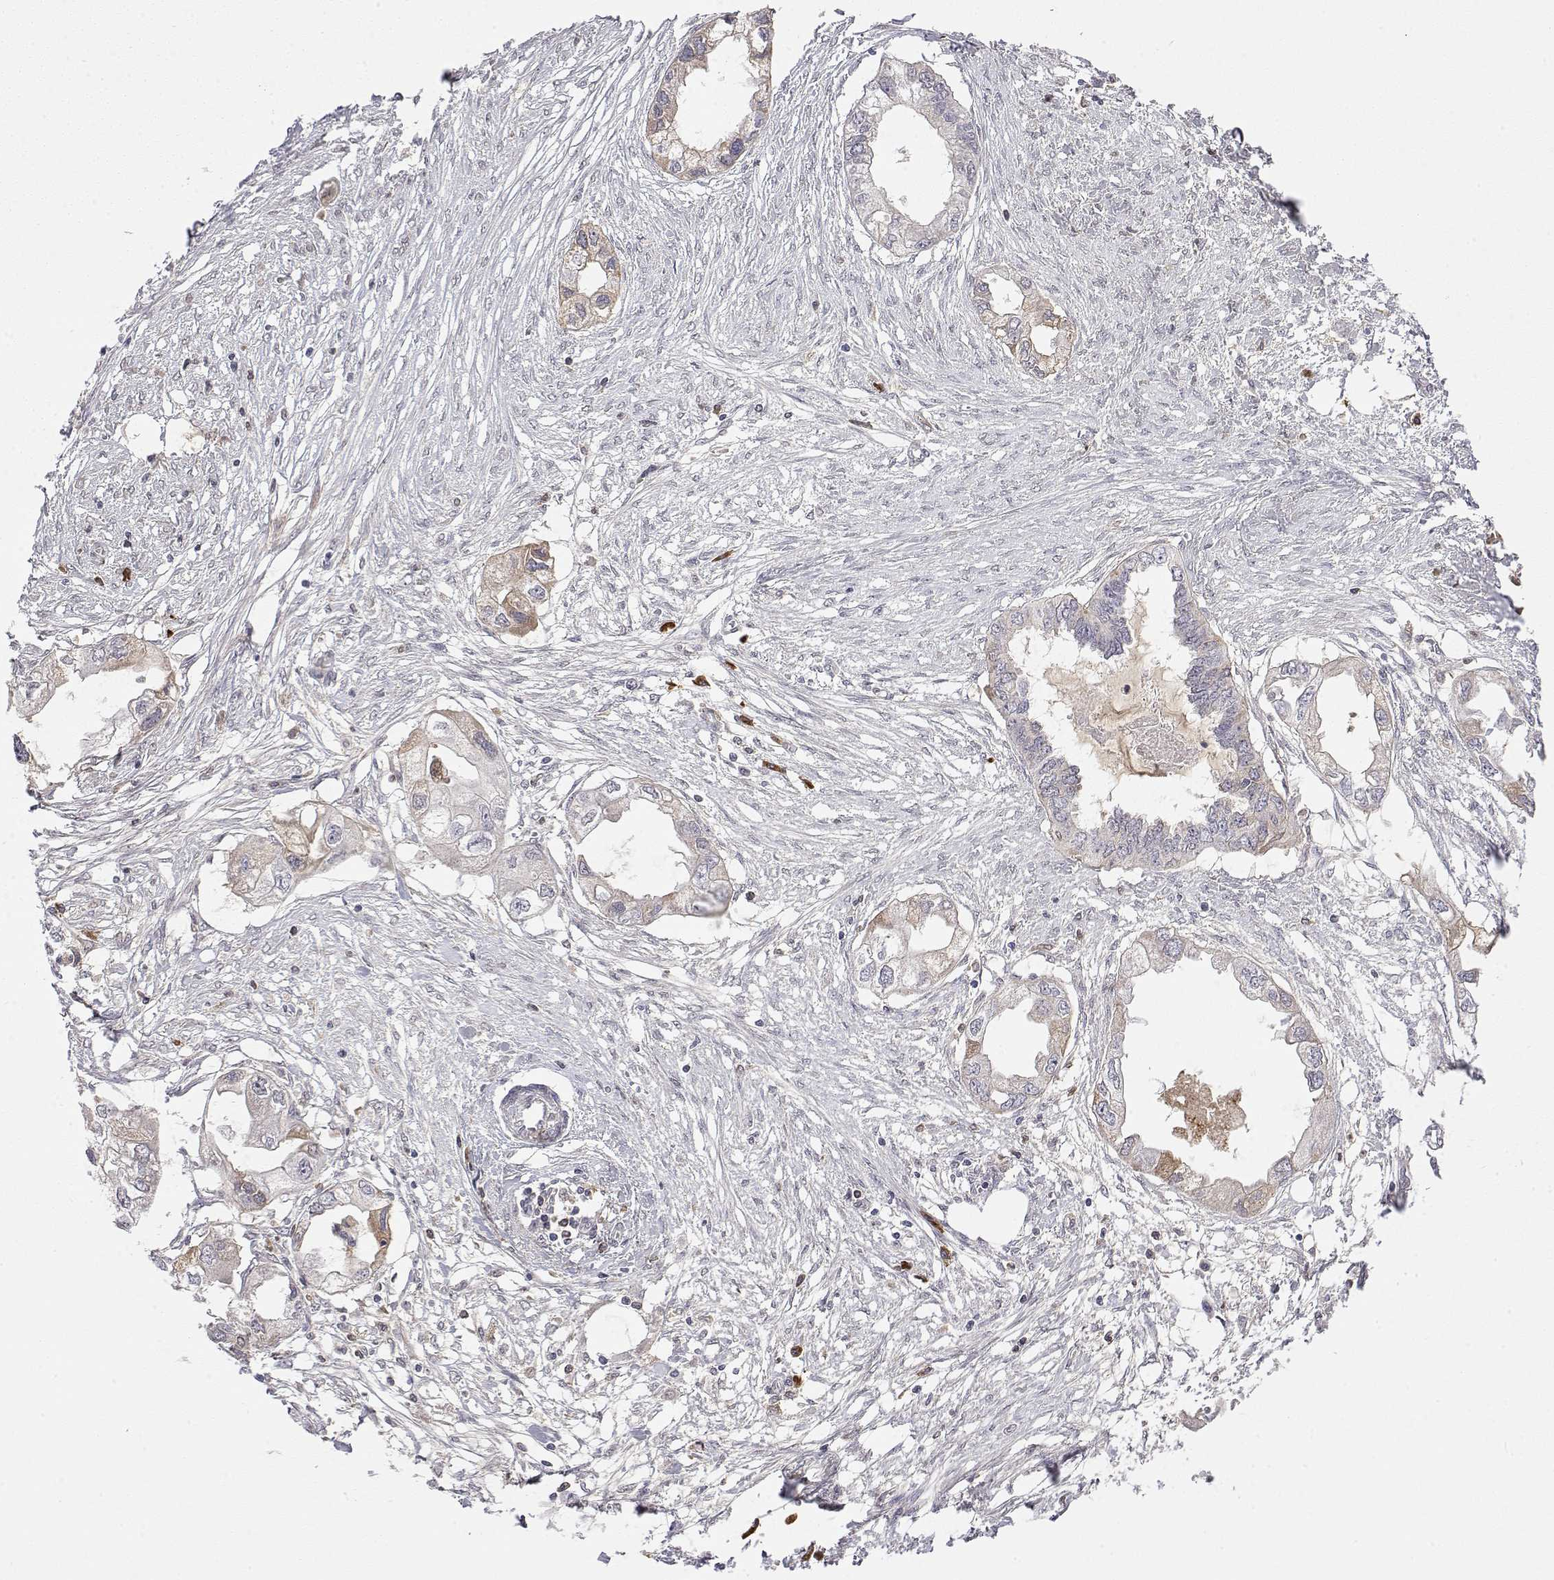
{"staining": {"intensity": "weak", "quantity": "<25%", "location": "cytoplasmic/membranous"}, "tissue": "endometrial cancer", "cell_type": "Tumor cells", "image_type": "cancer", "snomed": [{"axis": "morphology", "description": "Adenocarcinoma, NOS"}, {"axis": "morphology", "description": "Adenocarcinoma, metastatic, NOS"}, {"axis": "topography", "description": "Adipose tissue"}, {"axis": "topography", "description": "Endometrium"}], "caption": "Tumor cells are negative for protein expression in human endometrial cancer.", "gene": "IGFBP4", "patient": {"sex": "female", "age": 67}}